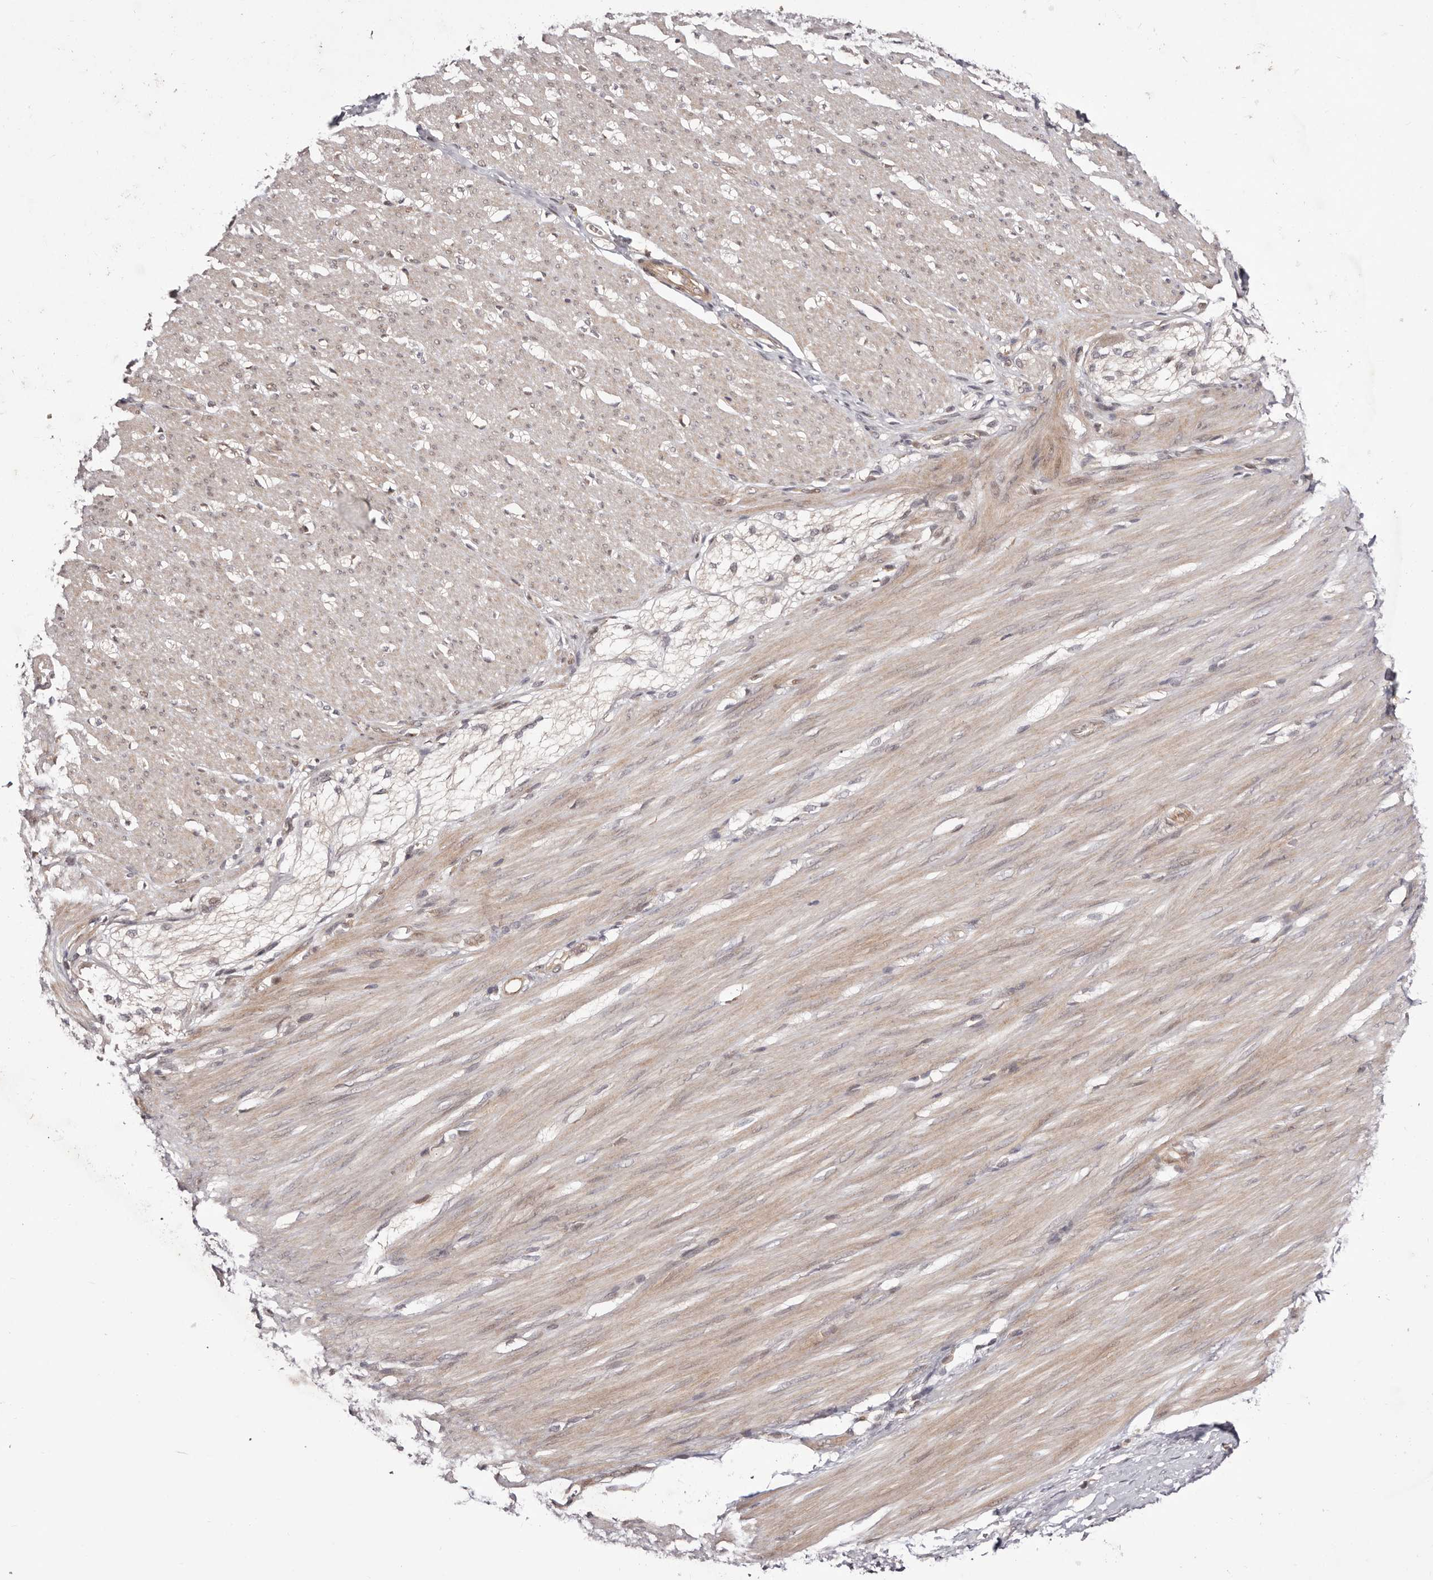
{"staining": {"intensity": "weak", "quantity": "<25%", "location": "cytoplasmic/membranous"}, "tissue": "smooth muscle", "cell_type": "Smooth muscle cells", "image_type": "normal", "snomed": [{"axis": "morphology", "description": "Normal tissue, NOS"}, {"axis": "morphology", "description": "Adenocarcinoma, NOS"}, {"axis": "topography", "description": "Colon"}, {"axis": "topography", "description": "Peripheral nerve tissue"}], "caption": "This is an immunohistochemistry image of normal human smooth muscle. There is no positivity in smooth muscle cells.", "gene": "EGR3", "patient": {"sex": "male", "age": 14}}